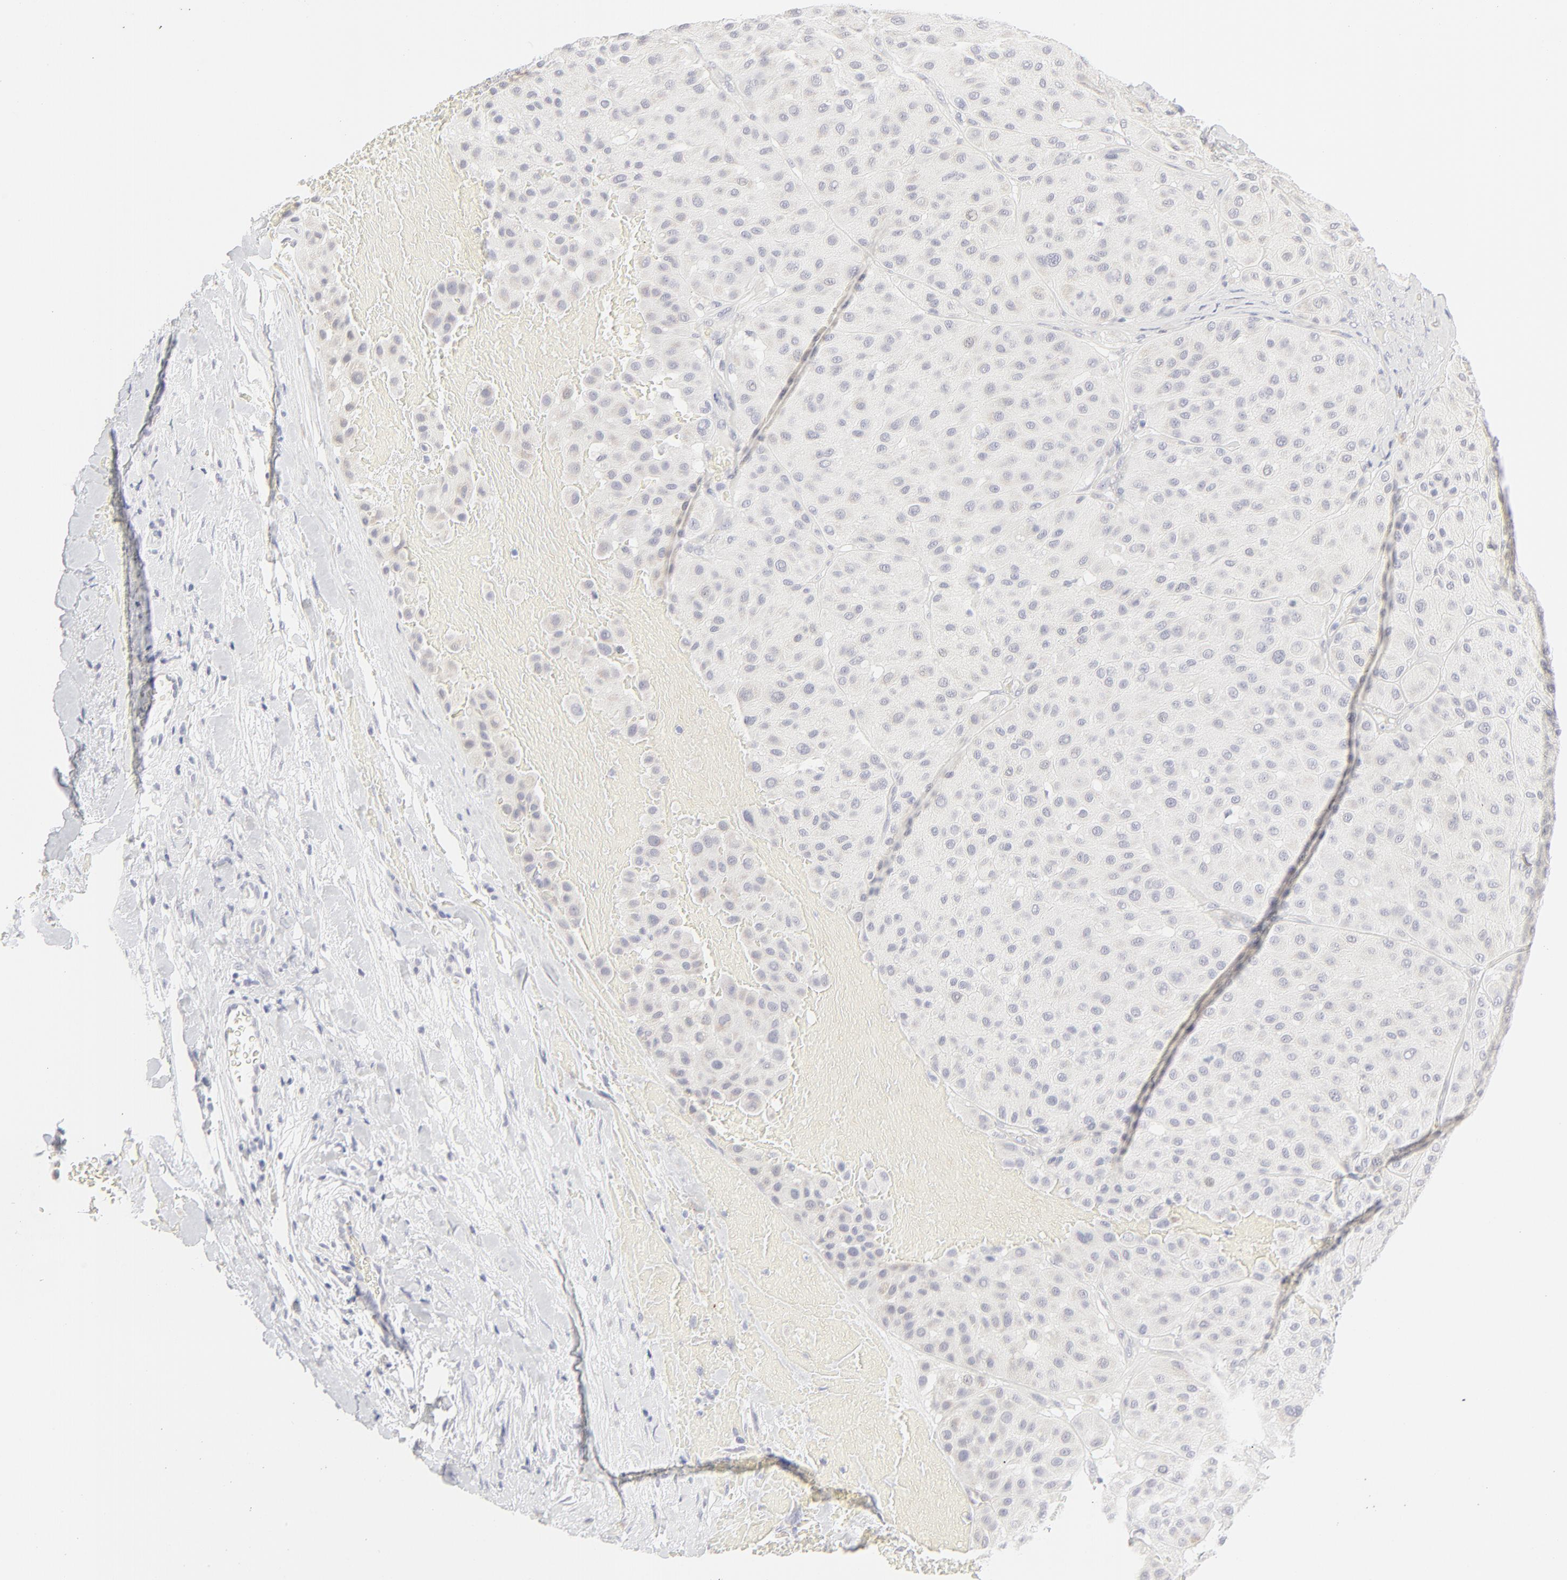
{"staining": {"intensity": "negative", "quantity": "none", "location": "none"}, "tissue": "melanoma", "cell_type": "Tumor cells", "image_type": "cancer", "snomed": [{"axis": "morphology", "description": "Normal tissue, NOS"}, {"axis": "morphology", "description": "Malignant melanoma, Metastatic site"}, {"axis": "topography", "description": "Skin"}], "caption": "DAB (3,3'-diaminobenzidine) immunohistochemical staining of melanoma displays no significant expression in tumor cells.", "gene": "NPNT", "patient": {"sex": "male", "age": 41}}